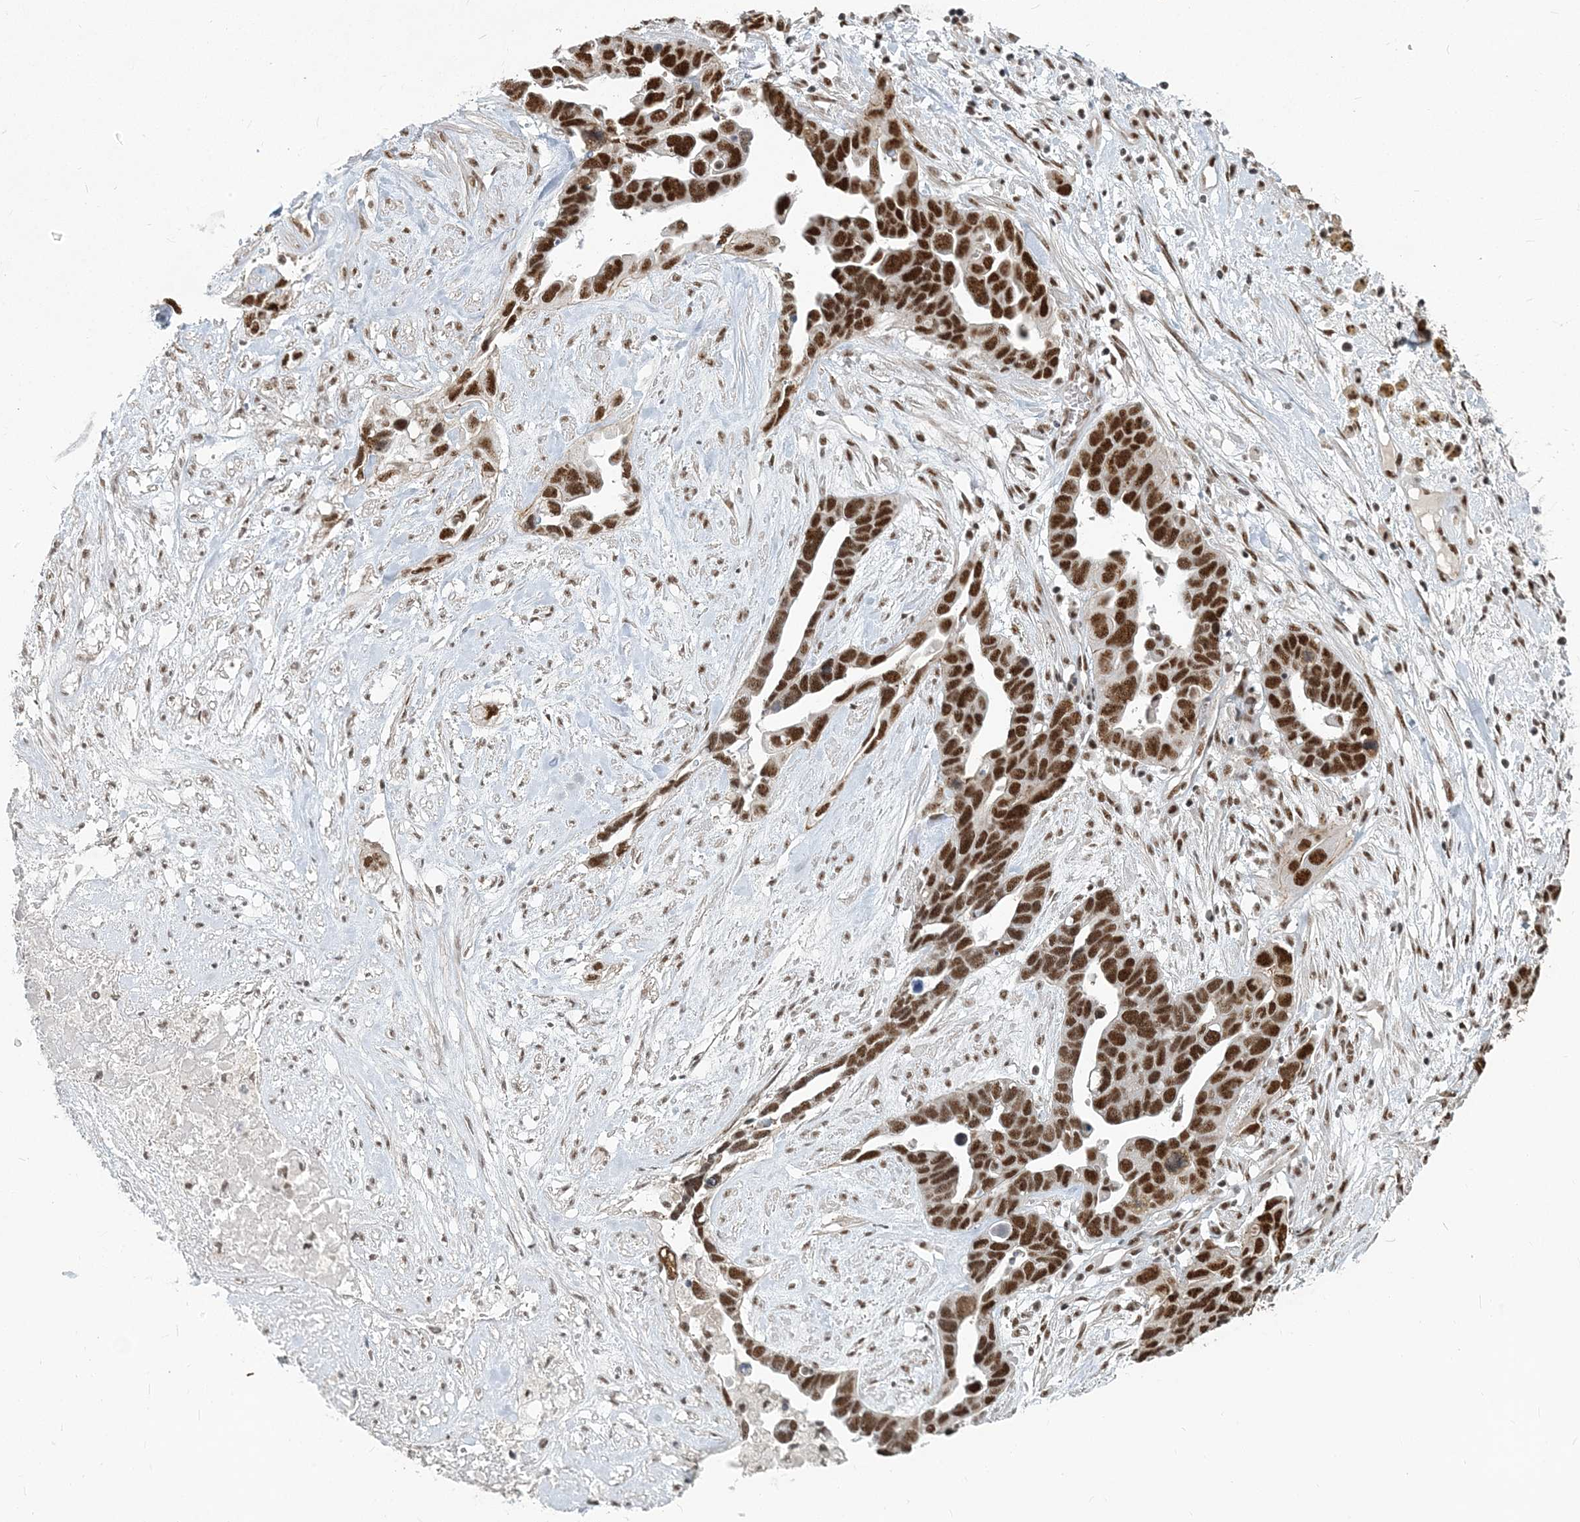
{"staining": {"intensity": "strong", "quantity": ">75%", "location": "nuclear"}, "tissue": "ovarian cancer", "cell_type": "Tumor cells", "image_type": "cancer", "snomed": [{"axis": "morphology", "description": "Cystadenocarcinoma, serous, NOS"}, {"axis": "topography", "description": "Ovary"}], "caption": "Tumor cells reveal strong nuclear positivity in about >75% of cells in ovarian cancer.", "gene": "PLRG1", "patient": {"sex": "female", "age": 54}}